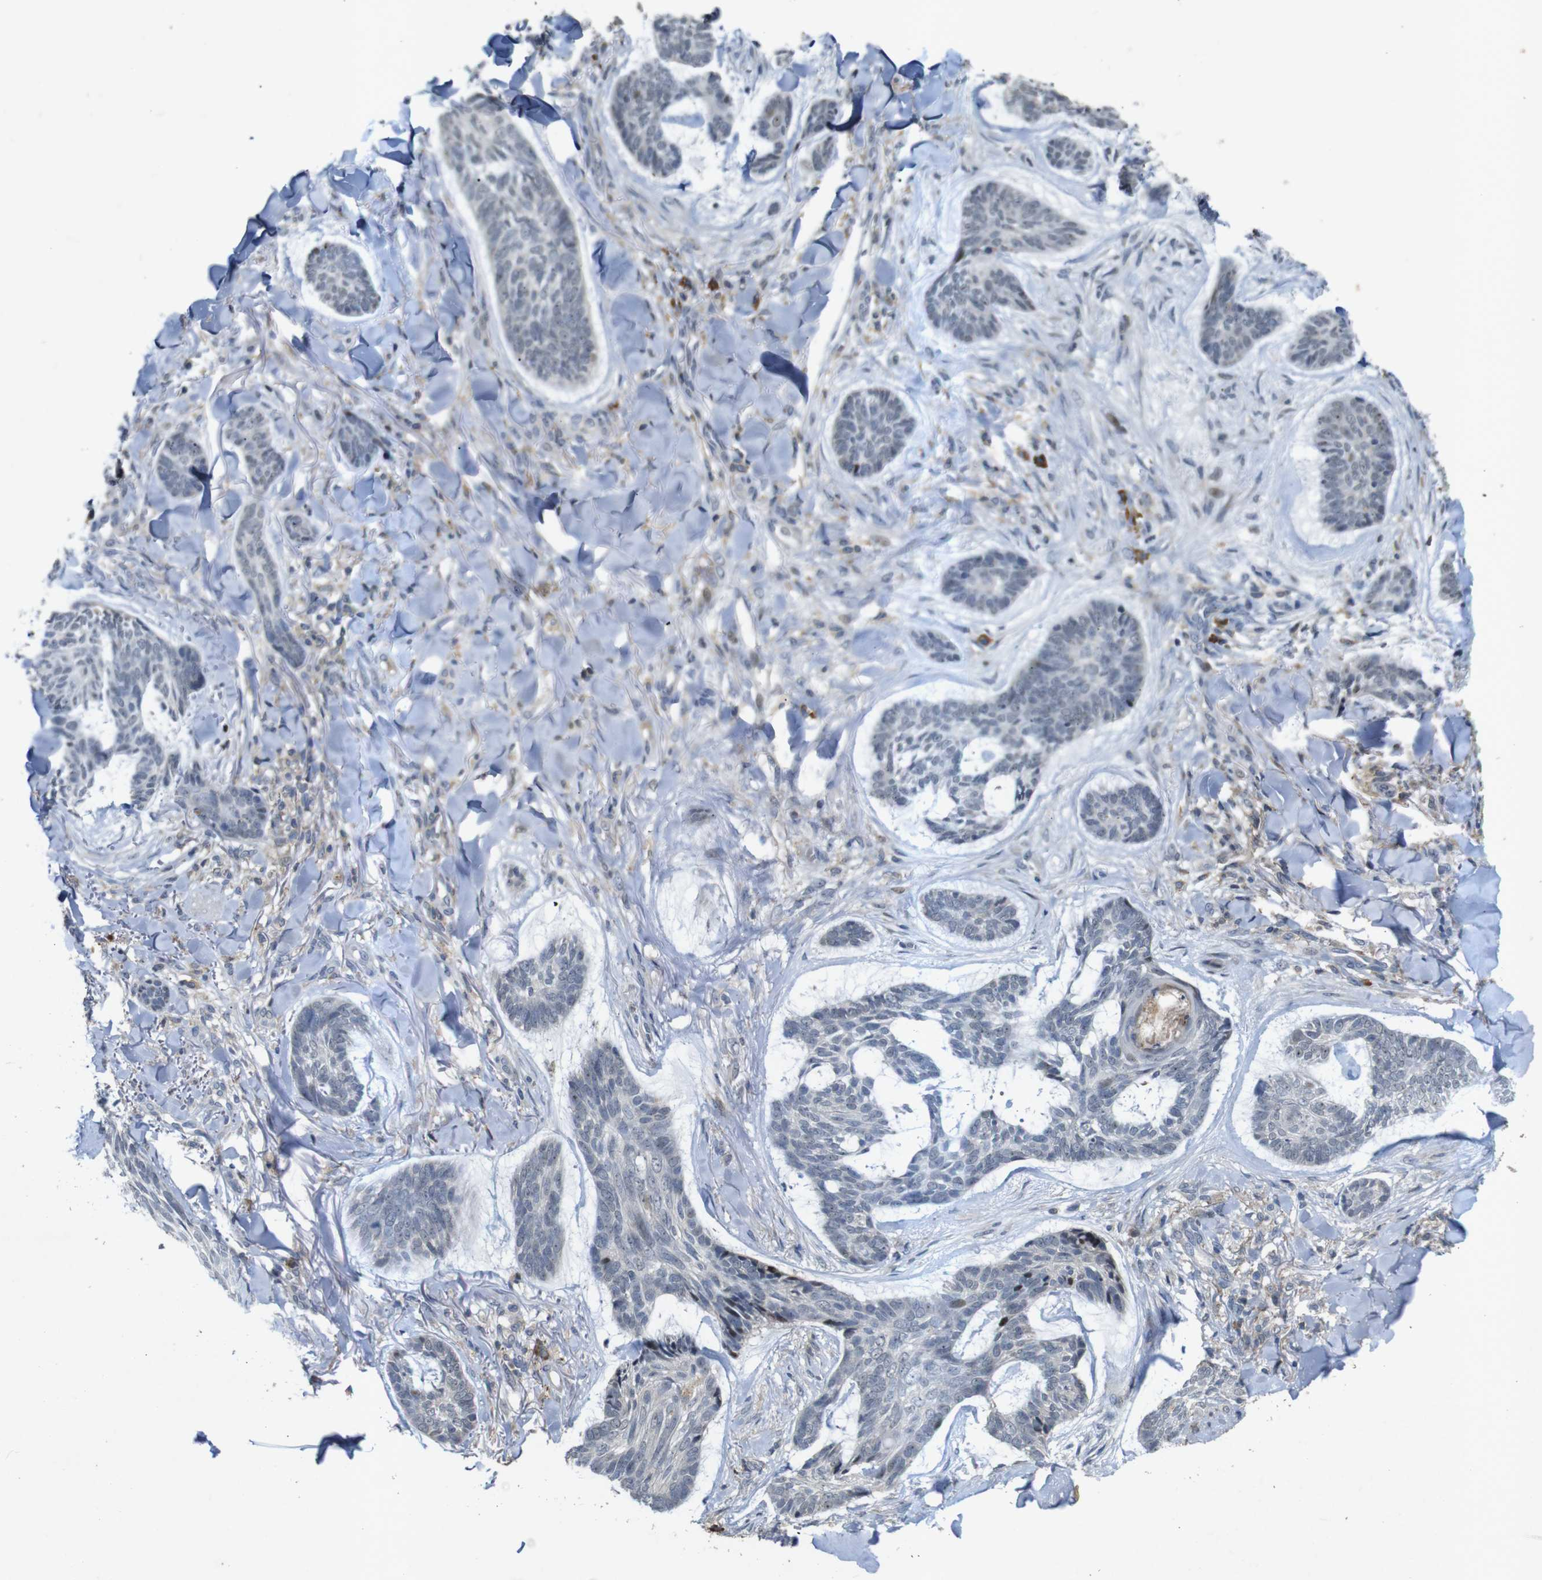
{"staining": {"intensity": "negative", "quantity": "none", "location": "none"}, "tissue": "skin cancer", "cell_type": "Tumor cells", "image_type": "cancer", "snomed": [{"axis": "morphology", "description": "Basal cell carcinoma"}, {"axis": "topography", "description": "Skin"}], "caption": "Basal cell carcinoma (skin) was stained to show a protein in brown. There is no significant expression in tumor cells. Brightfield microscopy of immunohistochemistry (IHC) stained with DAB (3,3'-diaminobenzidine) (brown) and hematoxylin (blue), captured at high magnification.", "gene": "MAGI2", "patient": {"sex": "male", "age": 43}}